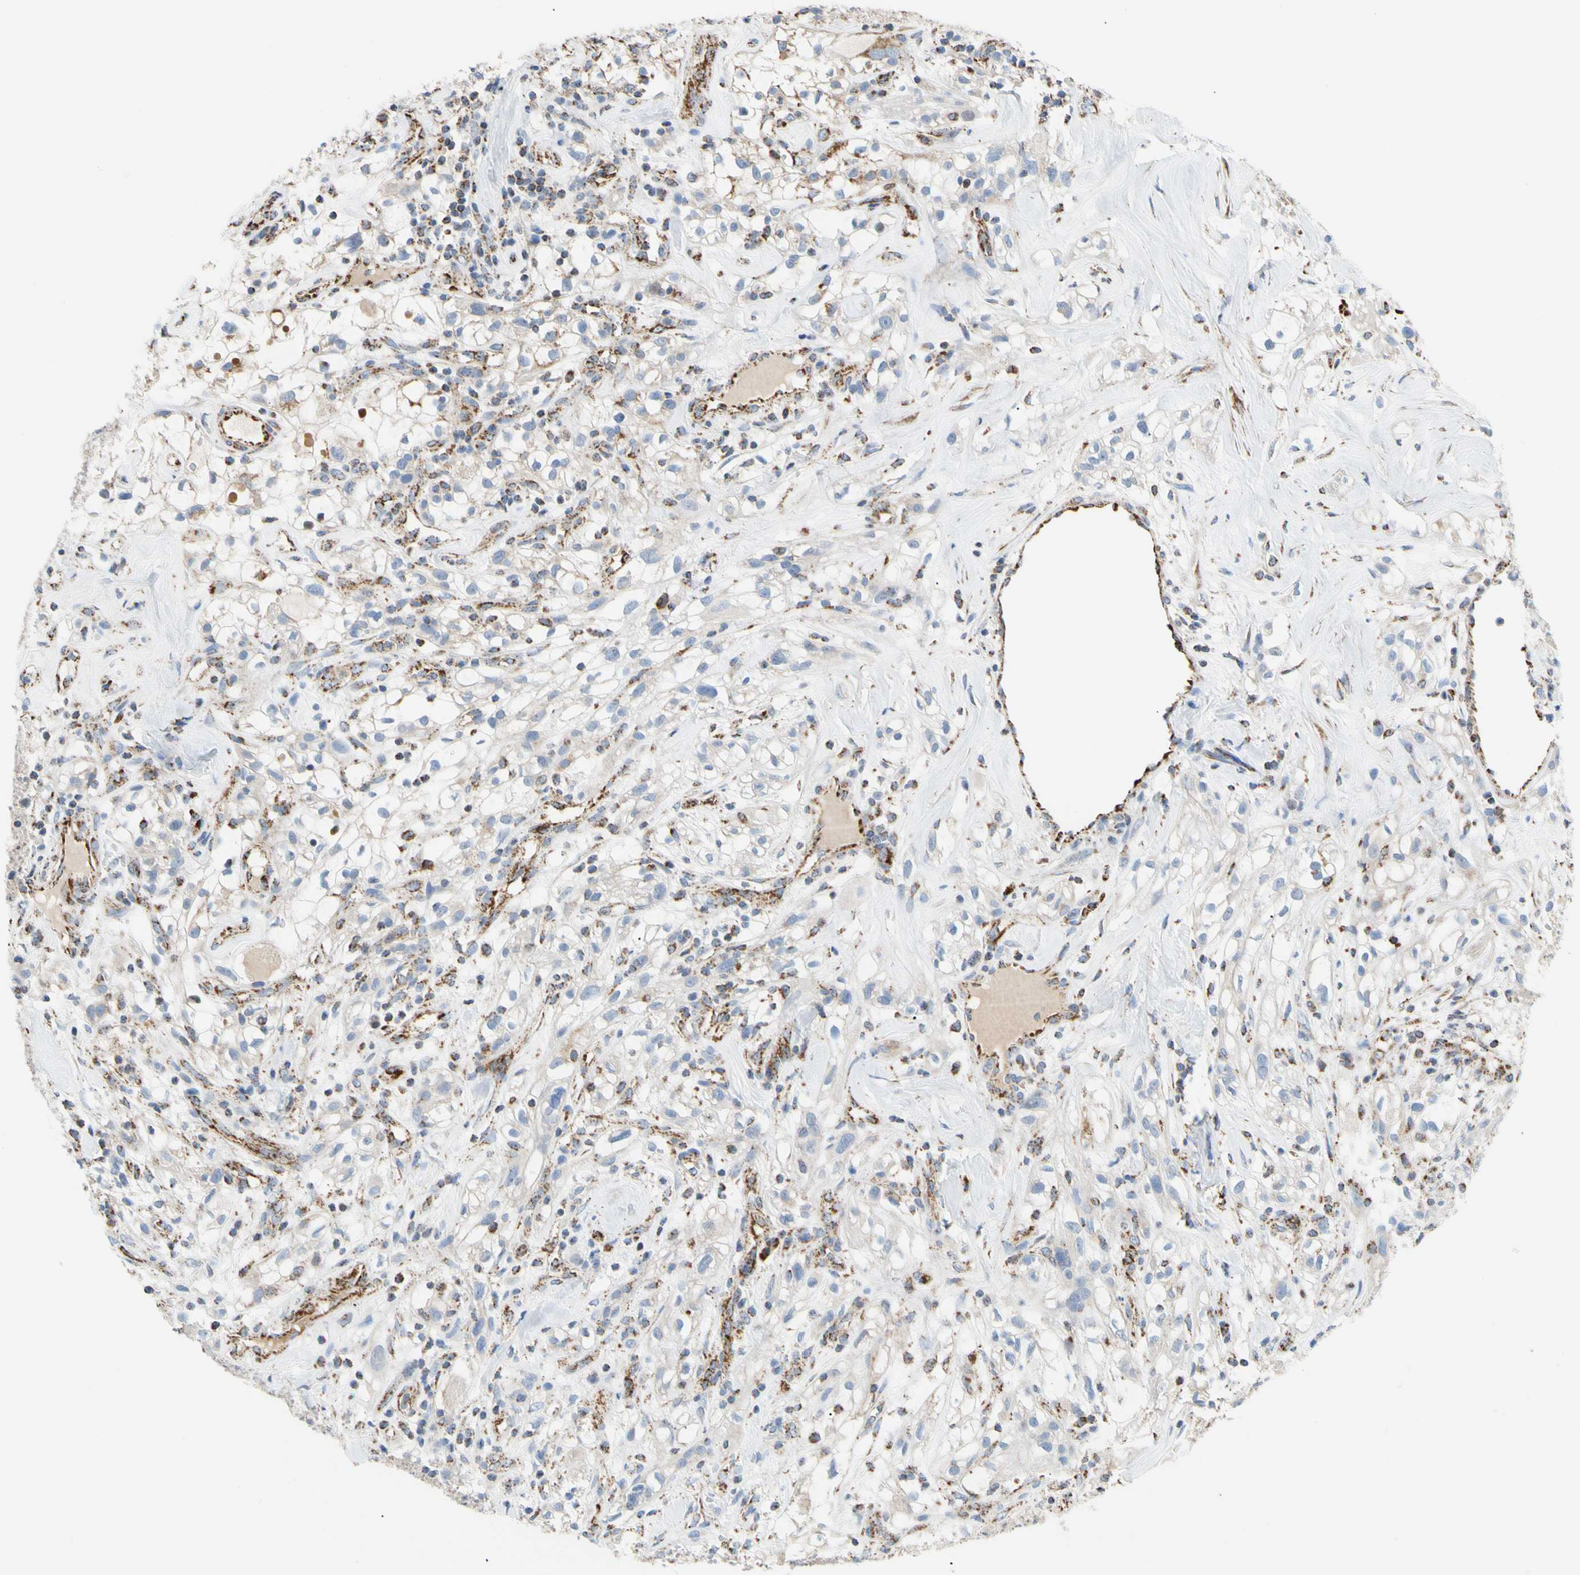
{"staining": {"intensity": "negative", "quantity": "none", "location": "none"}, "tissue": "renal cancer", "cell_type": "Tumor cells", "image_type": "cancer", "snomed": [{"axis": "morphology", "description": "Adenocarcinoma, NOS"}, {"axis": "topography", "description": "Kidney"}], "caption": "DAB (3,3'-diaminobenzidine) immunohistochemical staining of renal adenocarcinoma demonstrates no significant staining in tumor cells.", "gene": "ACAT1", "patient": {"sex": "female", "age": 60}}